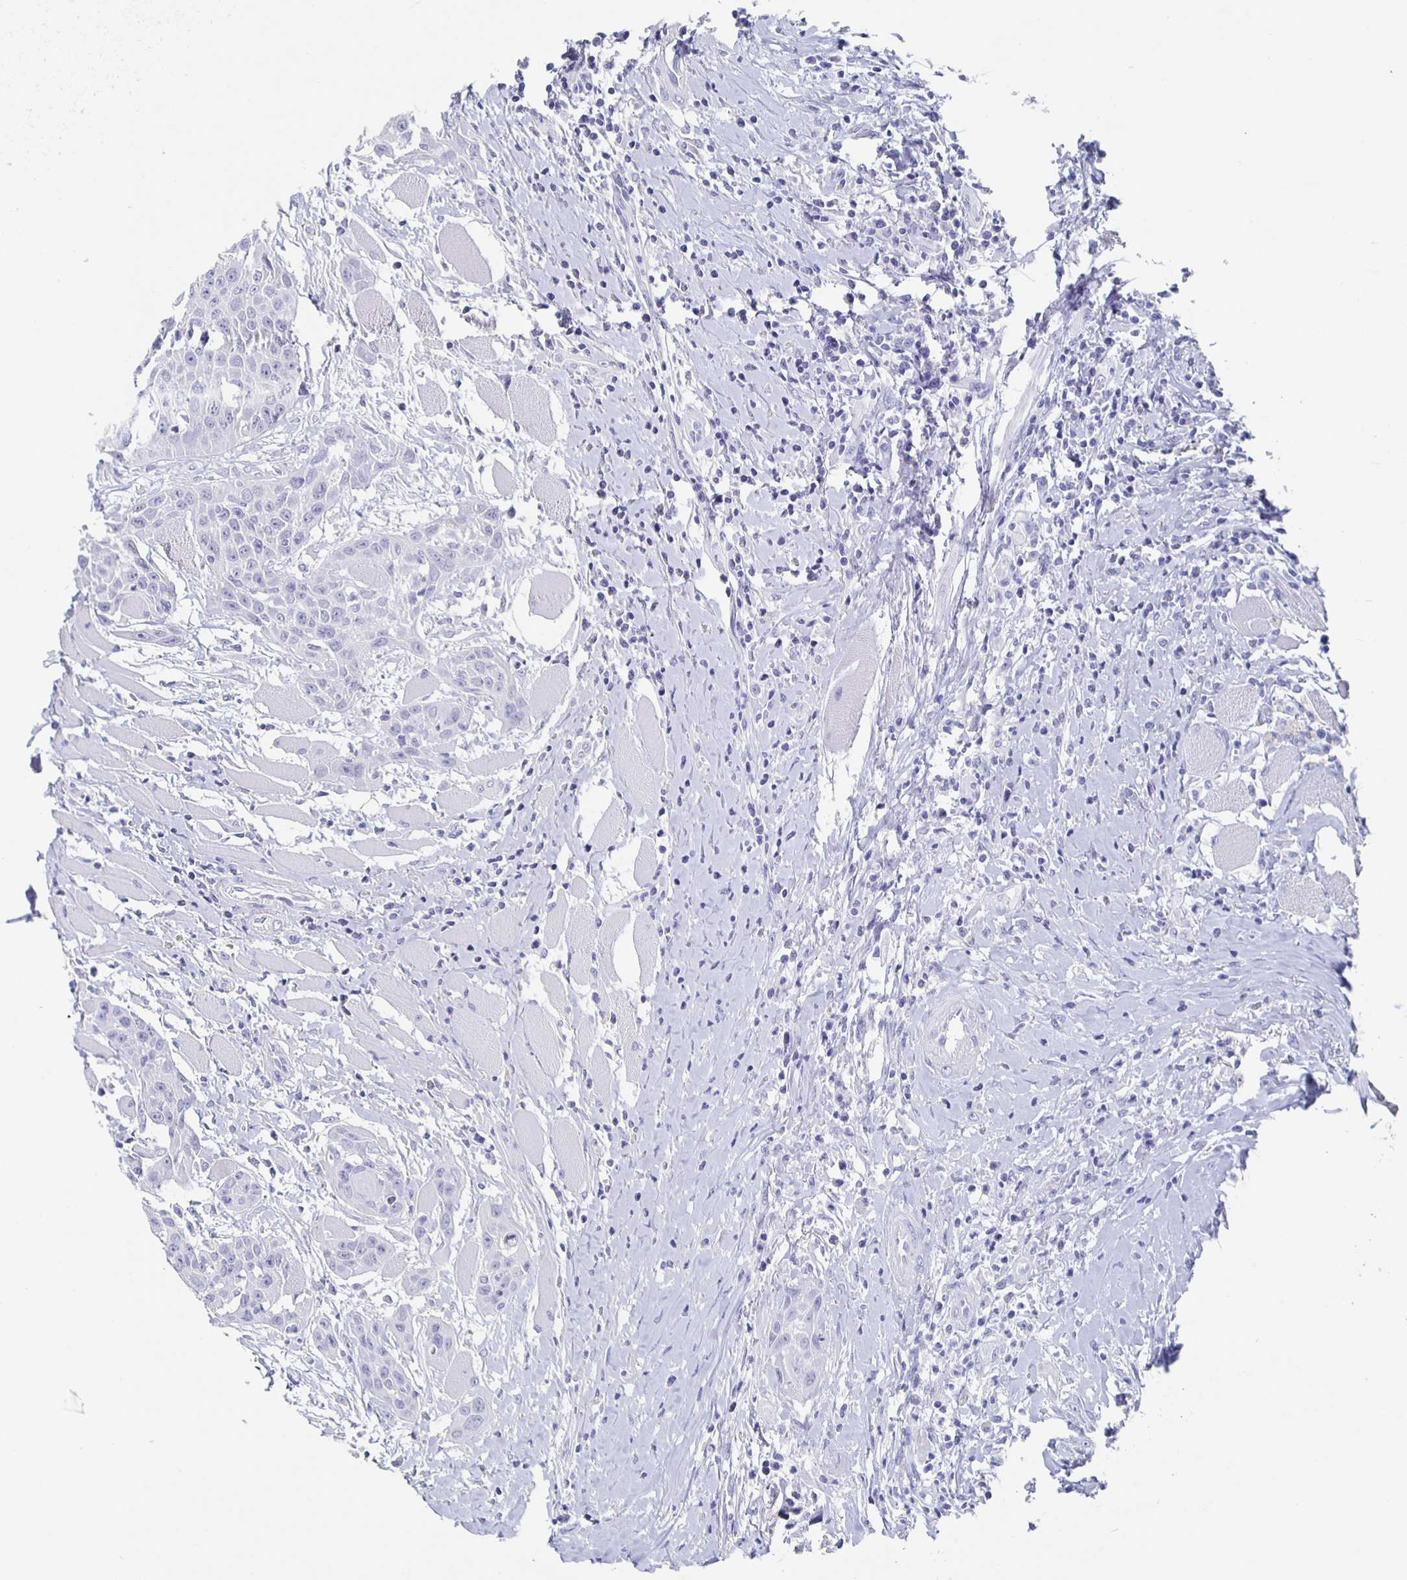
{"staining": {"intensity": "negative", "quantity": "none", "location": "none"}, "tissue": "head and neck cancer", "cell_type": "Tumor cells", "image_type": "cancer", "snomed": [{"axis": "morphology", "description": "Squamous cell carcinoma, NOS"}, {"axis": "topography", "description": "Head-Neck"}], "caption": "This micrograph is of head and neck cancer stained with immunohistochemistry to label a protein in brown with the nuclei are counter-stained blue. There is no staining in tumor cells. (Immunohistochemistry (ihc), brightfield microscopy, high magnification).", "gene": "SLC34A2", "patient": {"sex": "female", "age": 73}}